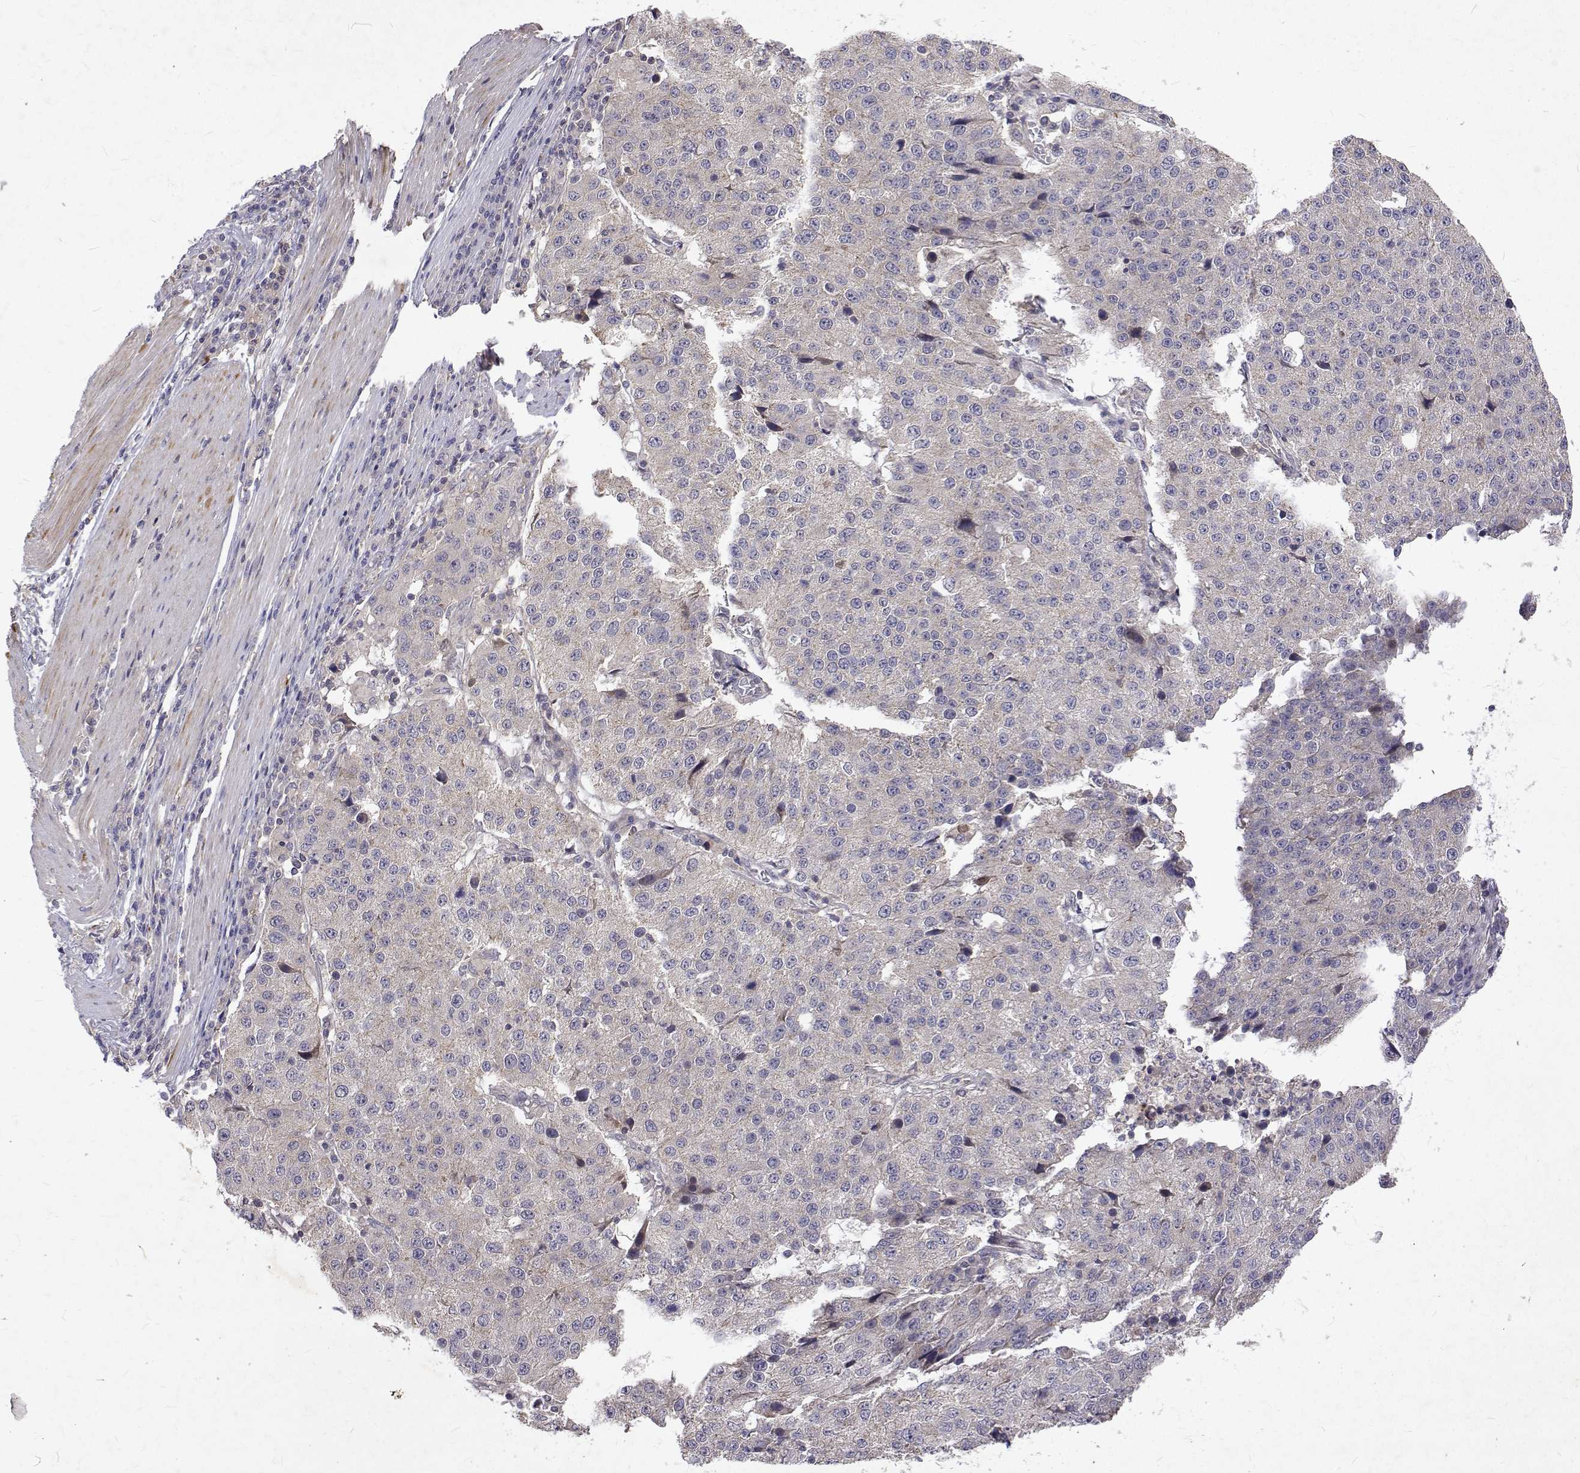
{"staining": {"intensity": "negative", "quantity": "none", "location": "none"}, "tissue": "stomach cancer", "cell_type": "Tumor cells", "image_type": "cancer", "snomed": [{"axis": "morphology", "description": "Adenocarcinoma, NOS"}, {"axis": "topography", "description": "Stomach"}], "caption": "The micrograph demonstrates no significant staining in tumor cells of stomach cancer.", "gene": "ALKBH8", "patient": {"sex": "male", "age": 71}}